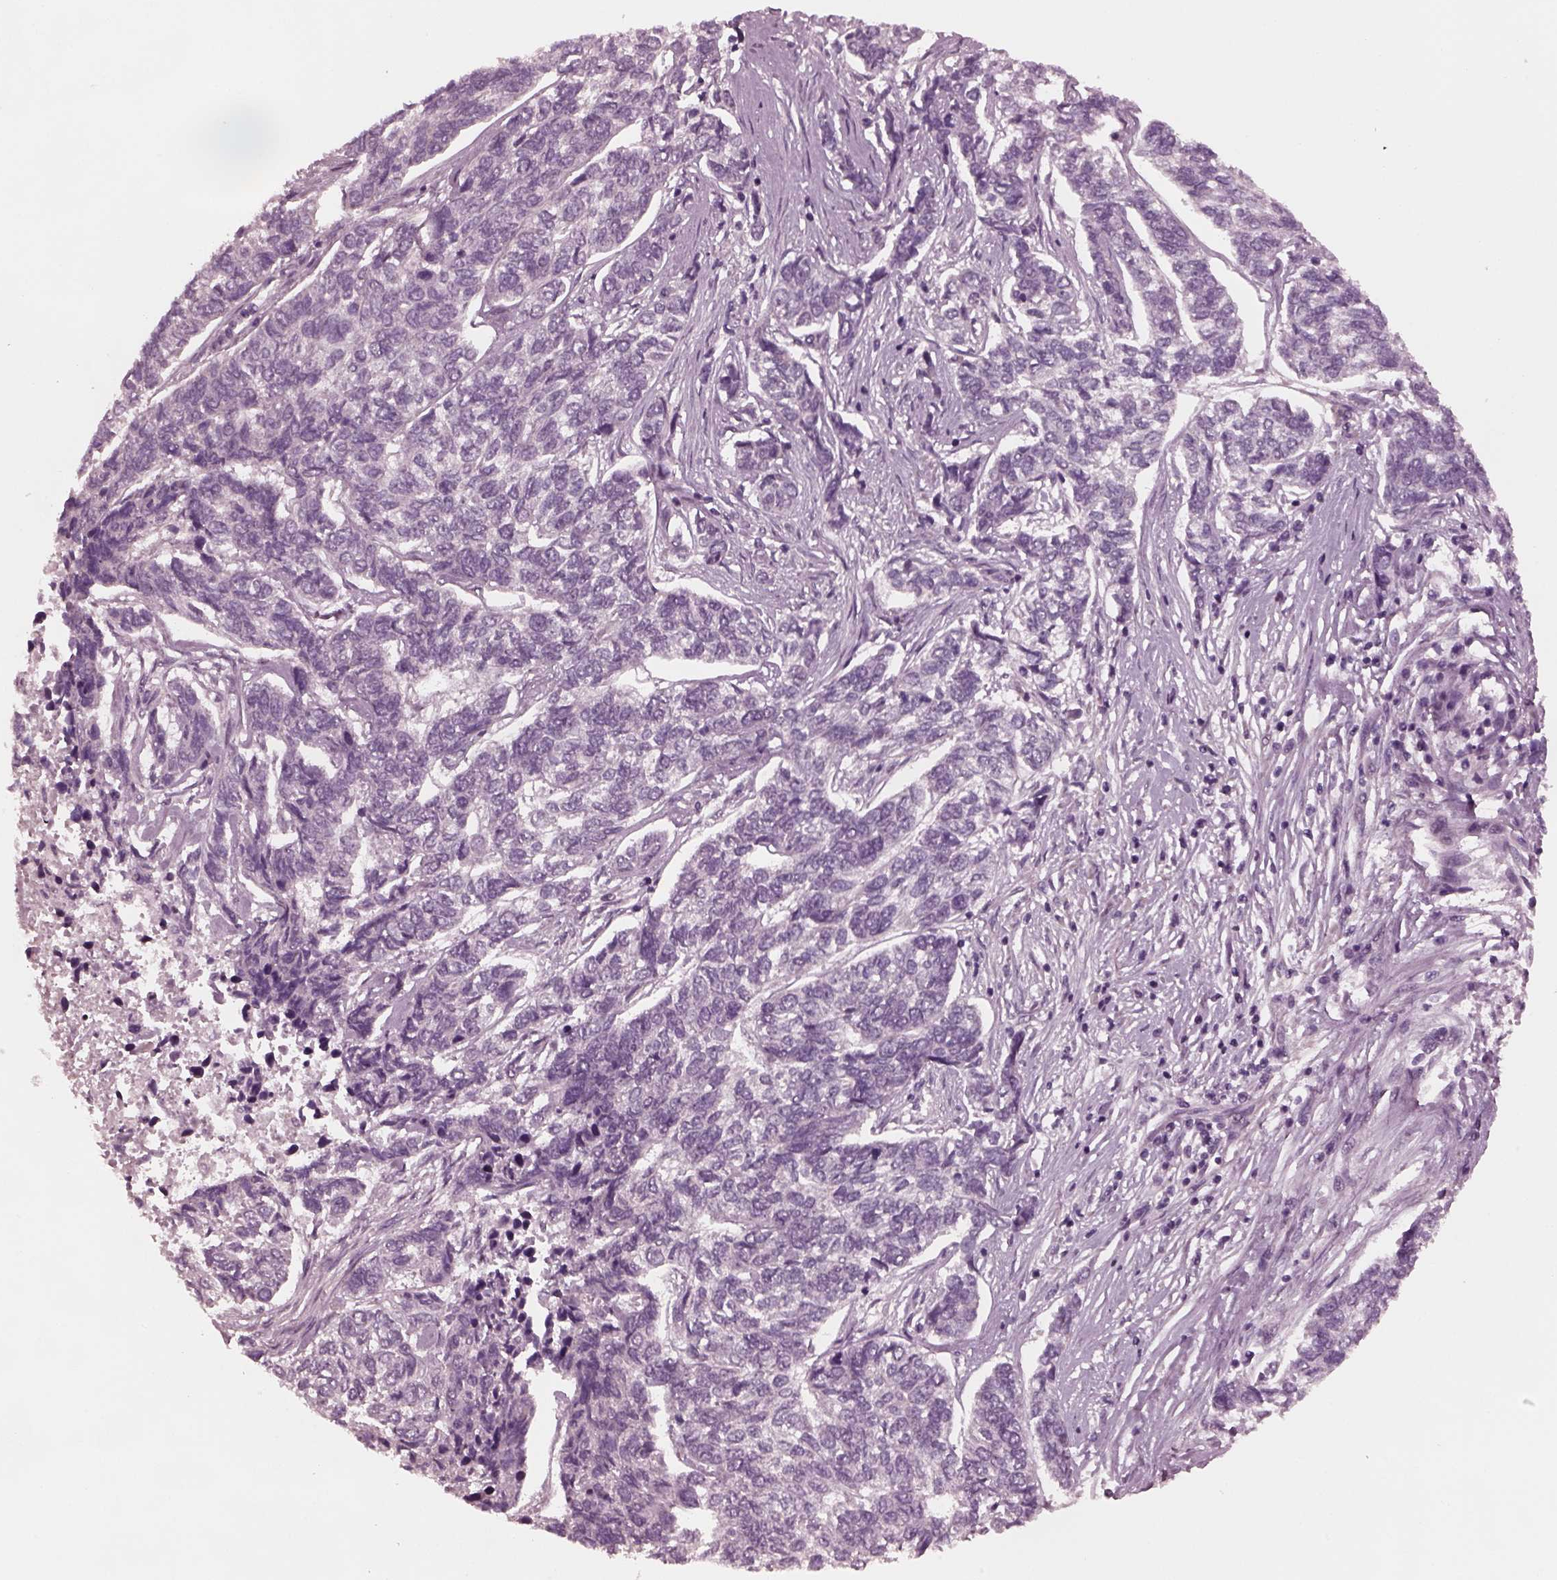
{"staining": {"intensity": "negative", "quantity": "none", "location": "none"}, "tissue": "skin cancer", "cell_type": "Tumor cells", "image_type": "cancer", "snomed": [{"axis": "morphology", "description": "Basal cell carcinoma"}, {"axis": "topography", "description": "Skin"}], "caption": "The IHC histopathology image has no significant expression in tumor cells of skin cancer (basal cell carcinoma) tissue.", "gene": "TUBG1", "patient": {"sex": "female", "age": 65}}